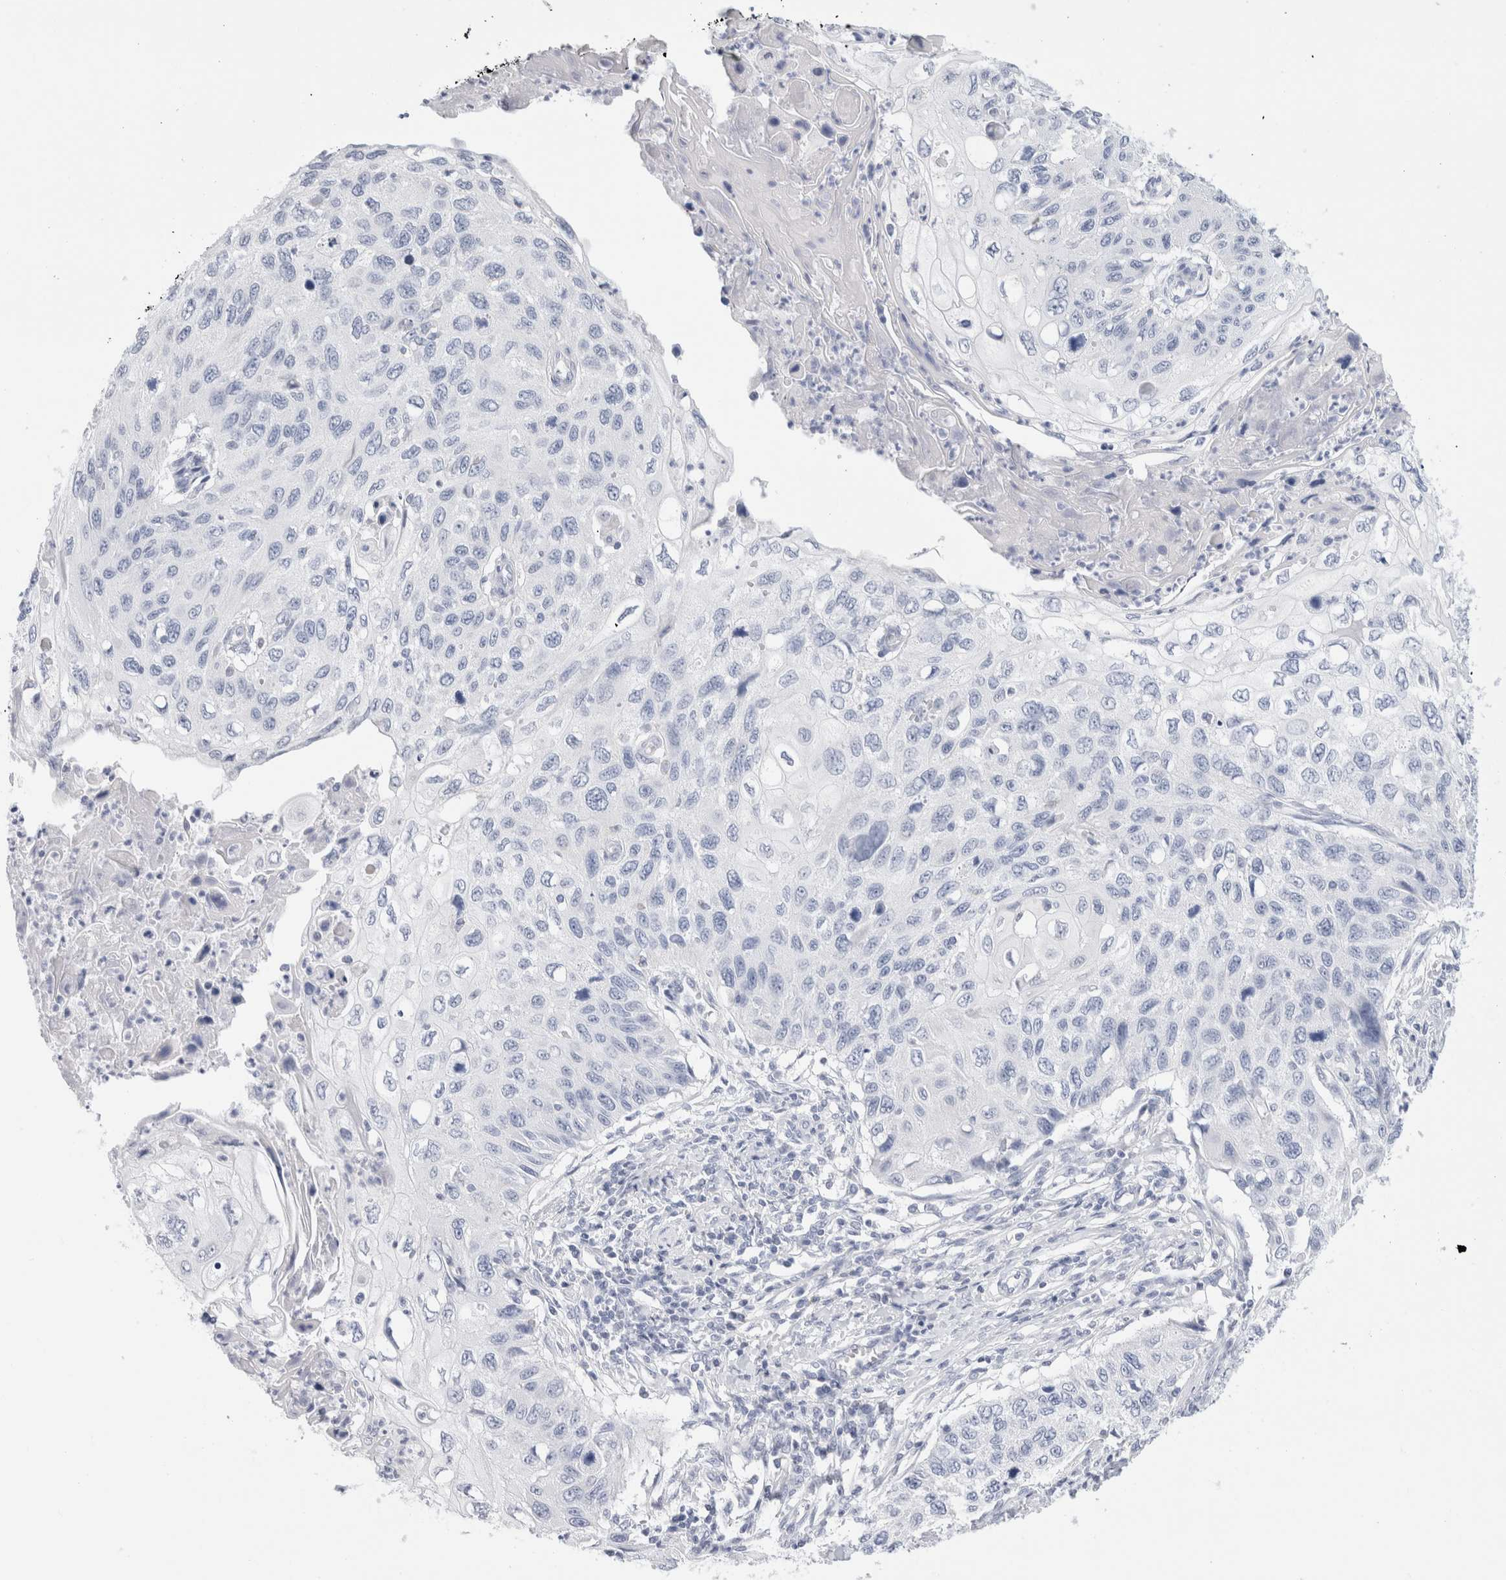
{"staining": {"intensity": "negative", "quantity": "none", "location": "none"}, "tissue": "cervical cancer", "cell_type": "Tumor cells", "image_type": "cancer", "snomed": [{"axis": "morphology", "description": "Squamous cell carcinoma, NOS"}, {"axis": "topography", "description": "Cervix"}], "caption": "This is an immunohistochemistry image of human cervical cancer (squamous cell carcinoma). There is no positivity in tumor cells.", "gene": "ECHDC2", "patient": {"sex": "female", "age": 70}}